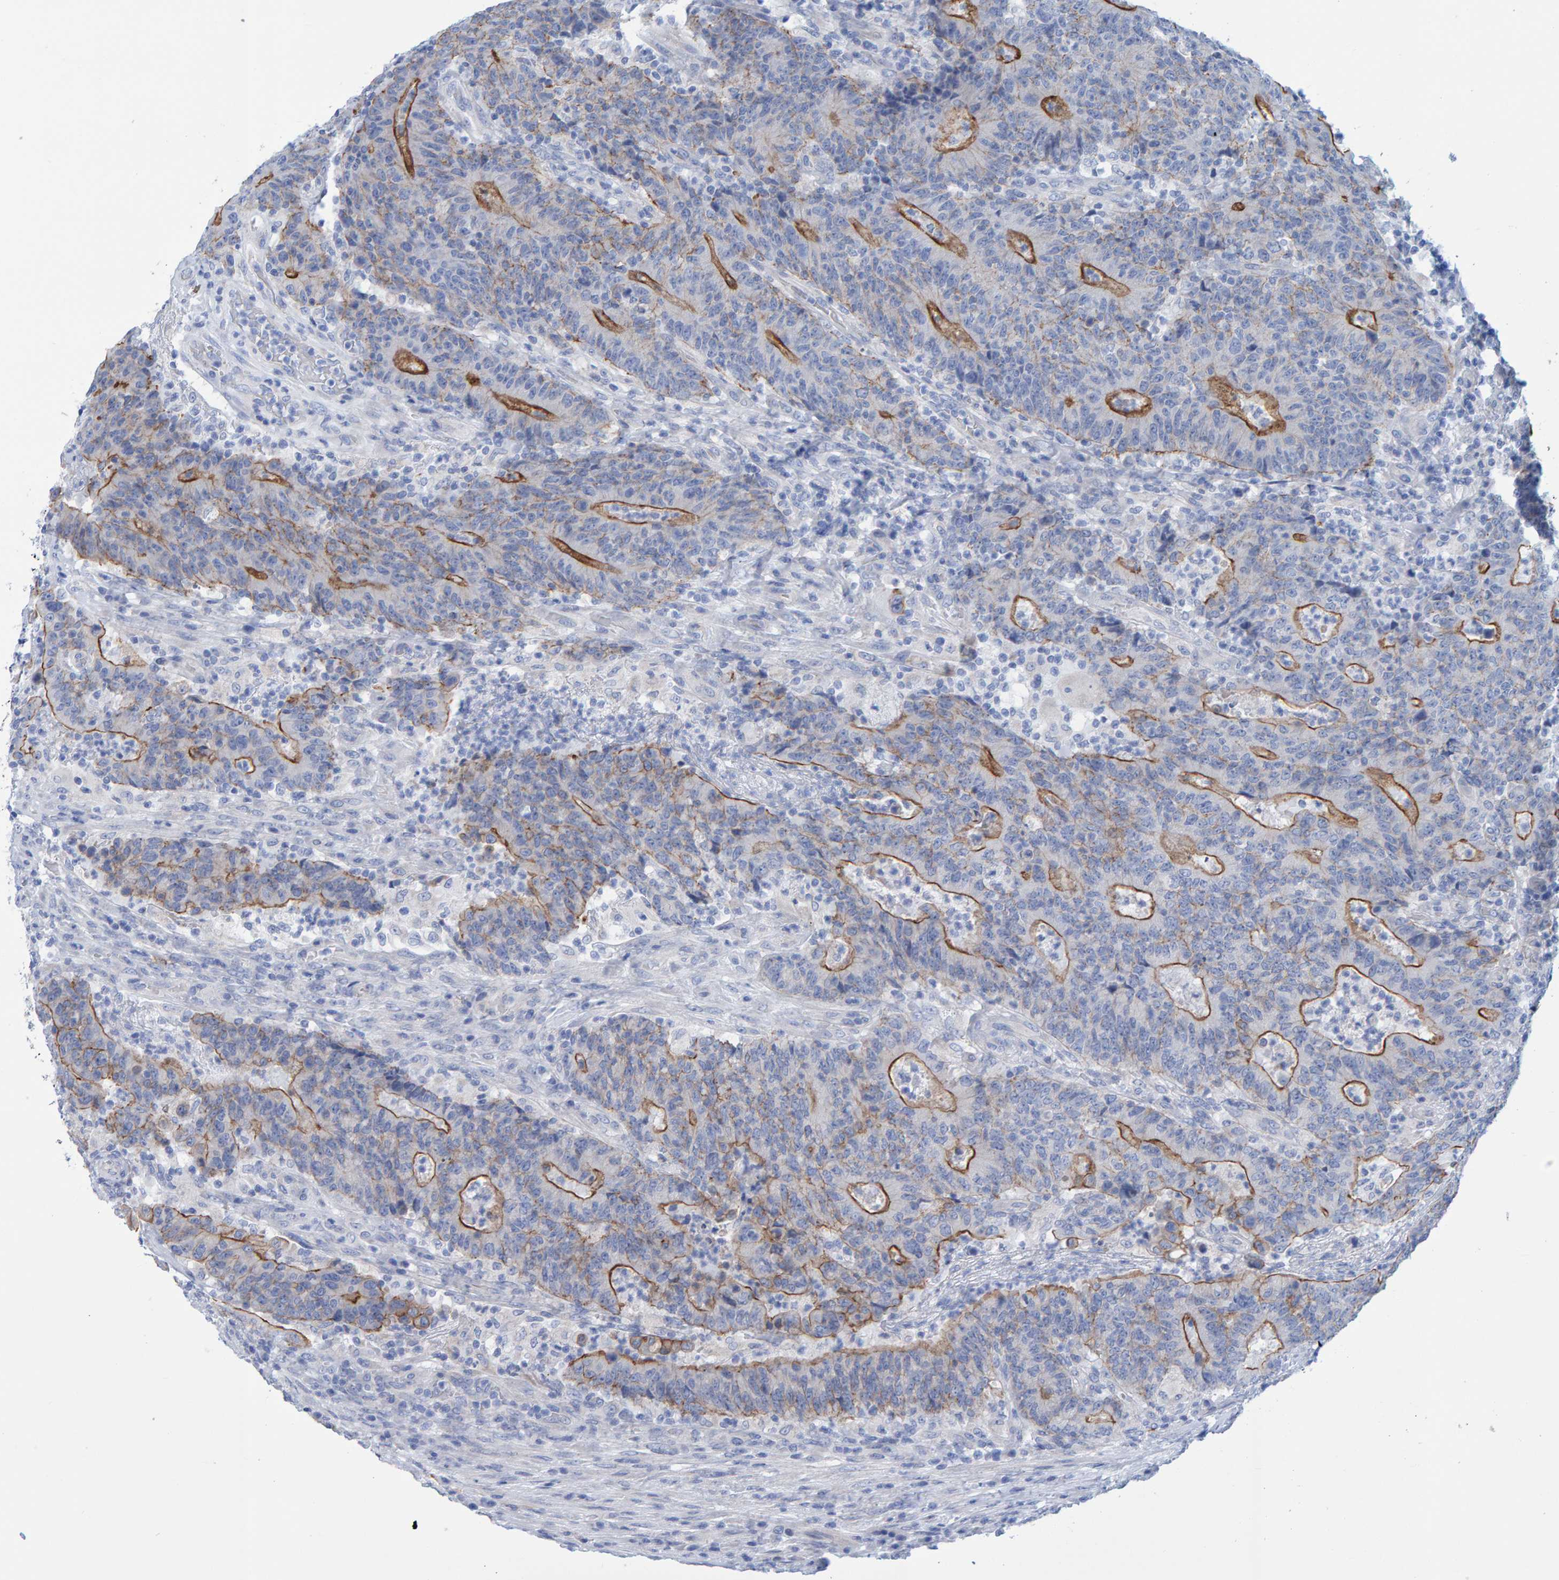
{"staining": {"intensity": "moderate", "quantity": "25%-75%", "location": "cytoplasmic/membranous"}, "tissue": "colorectal cancer", "cell_type": "Tumor cells", "image_type": "cancer", "snomed": [{"axis": "morphology", "description": "Normal tissue, NOS"}, {"axis": "morphology", "description": "Adenocarcinoma, NOS"}, {"axis": "topography", "description": "Colon"}], "caption": "IHC photomicrograph of neoplastic tissue: human colorectal cancer (adenocarcinoma) stained using immunohistochemistry (IHC) displays medium levels of moderate protein expression localized specifically in the cytoplasmic/membranous of tumor cells, appearing as a cytoplasmic/membranous brown color.", "gene": "JAKMIP3", "patient": {"sex": "female", "age": 75}}